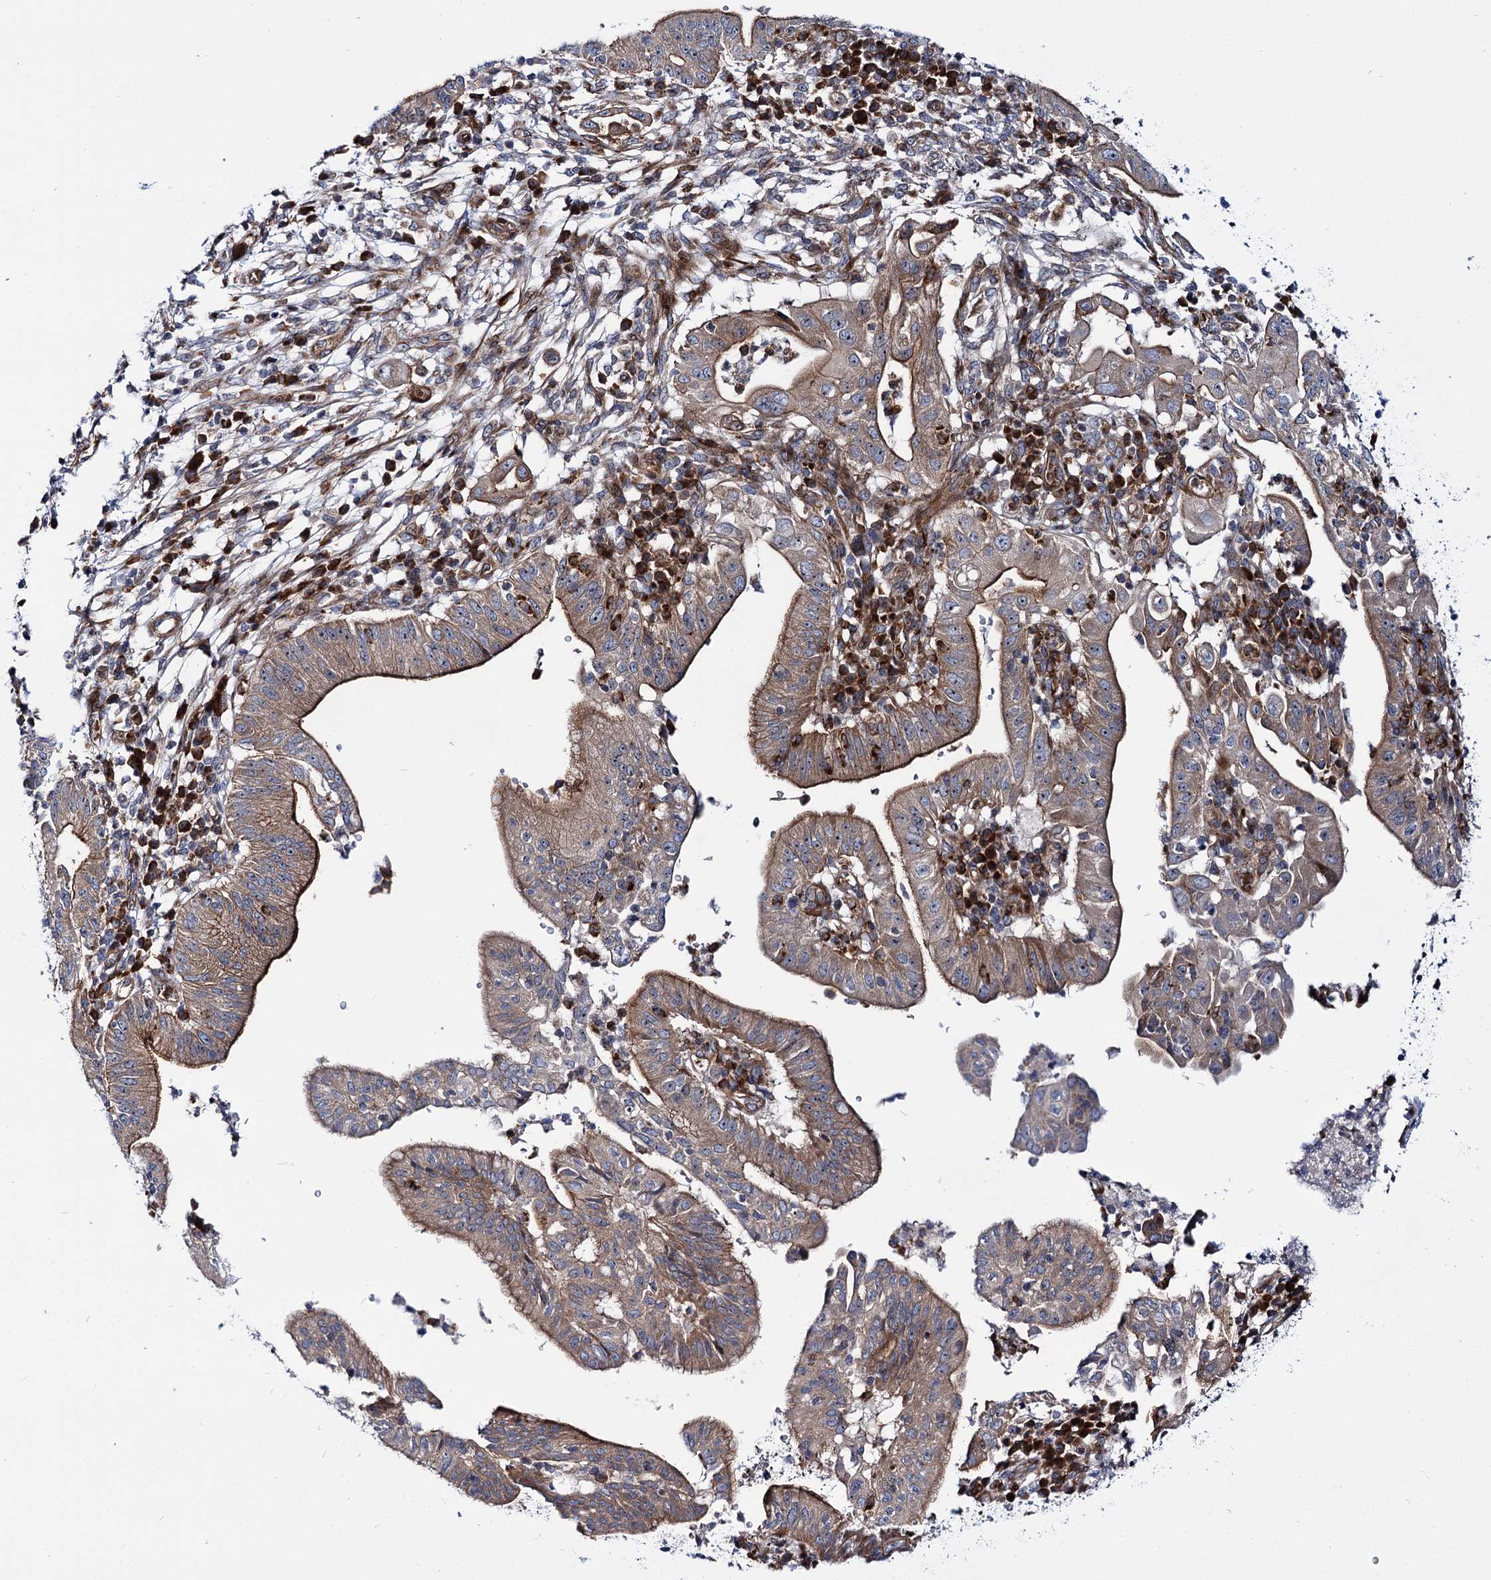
{"staining": {"intensity": "moderate", "quantity": "<25%", "location": "cytoplasmic/membranous"}, "tissue": "pancreatic cancer", "cell_type": "Tumor cells", "image_type": "cancer", "snomed": [{"axis": "morphology", "description": "Adenocarcinoma, NOS"}, {"axis": "topography", "description": "Pancreas"}], "caption": "Immunohistochemical staining of human pancreatic cancer shows low levels of moderate cytoplasmic/membranous staining in about <25% of tumor cells. The staining was performed using DAB to visualize the protein expression in brown, while the nuclei were stained in blue with hematoxylin (Magnification: 20x).", "gene": "THAP9", "patient": {"sex": "male", "age": 68}}